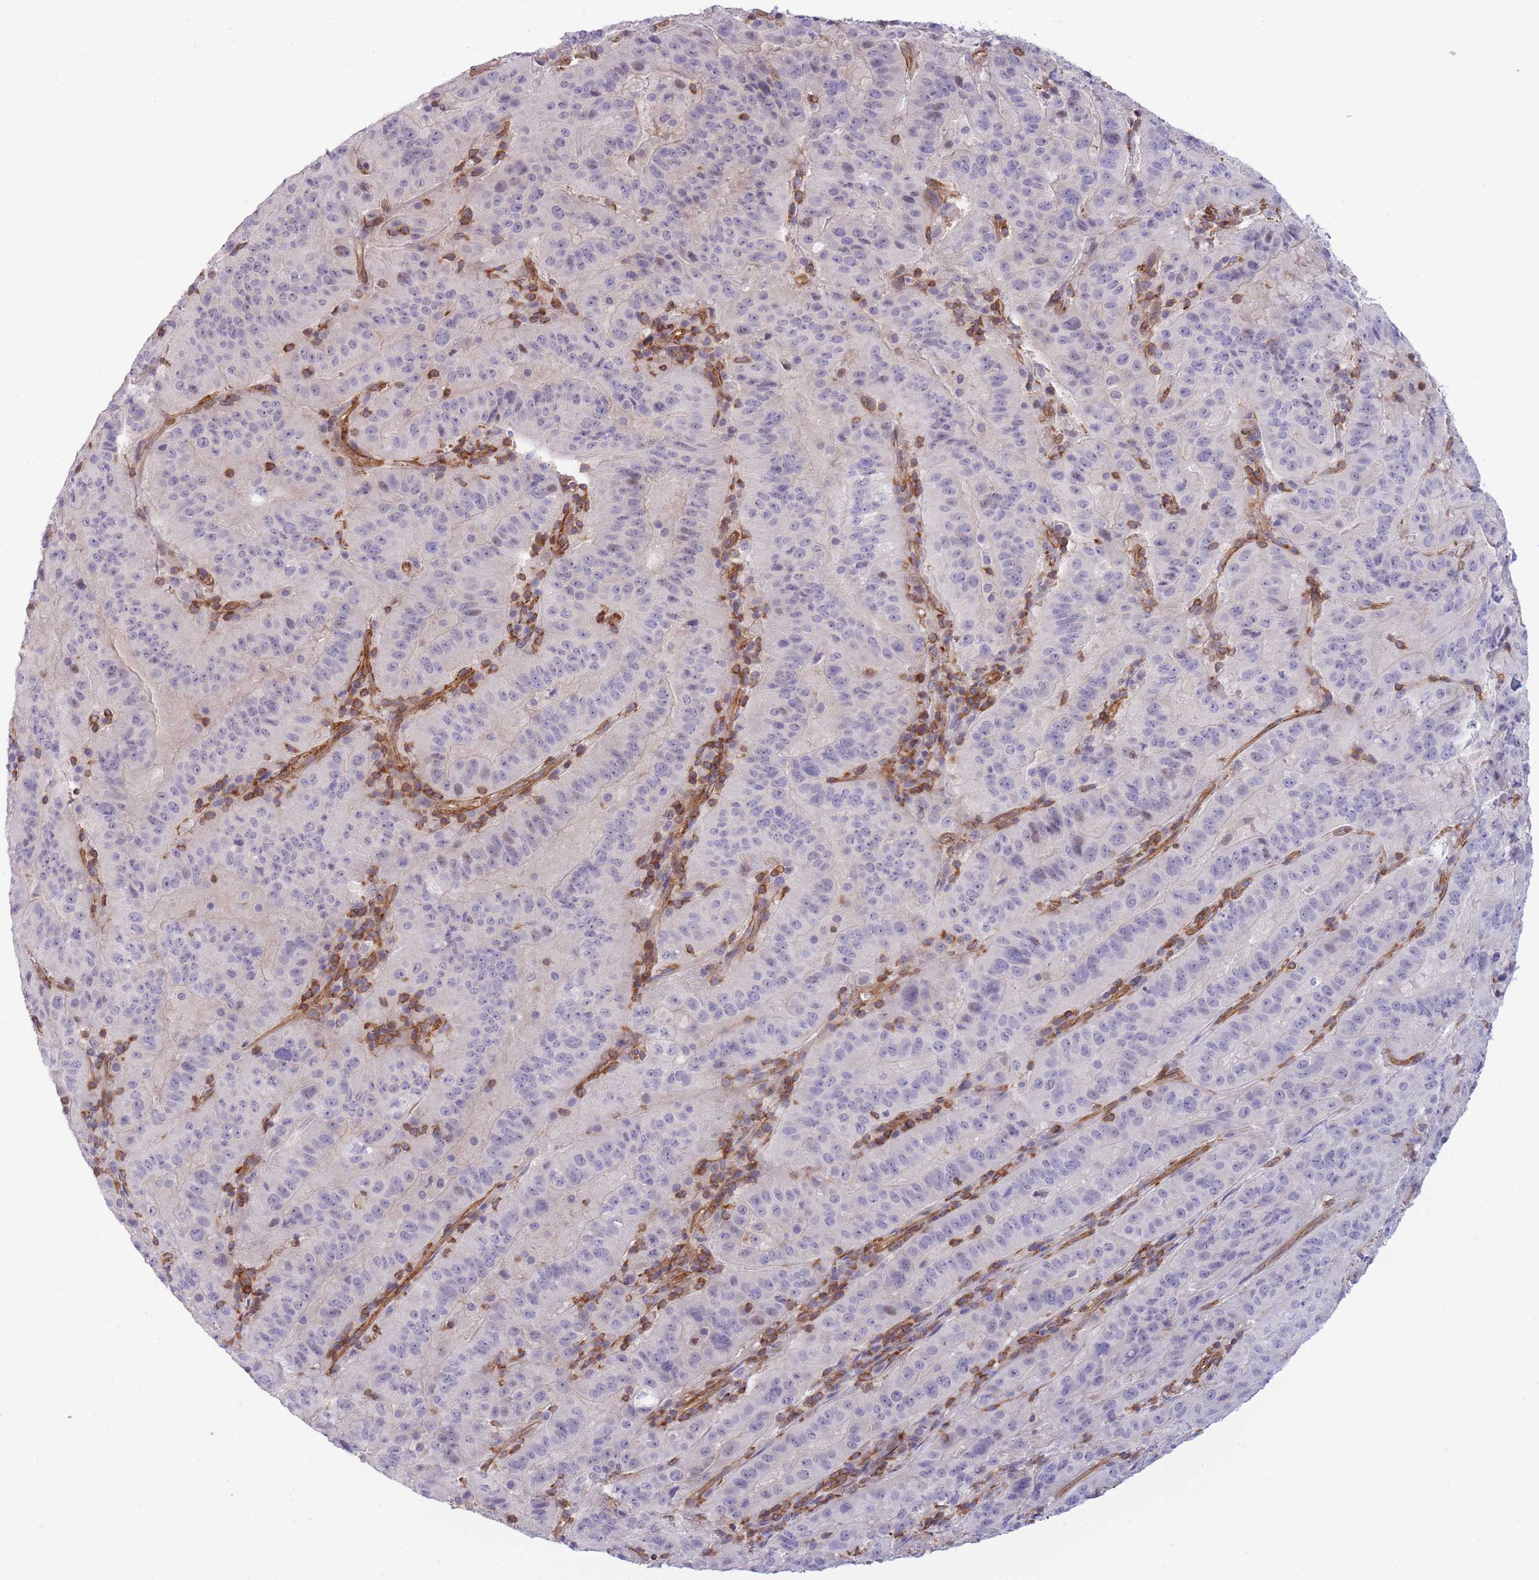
{"staining": {"intensity": "negative", "quantity": "none", "location": "none"}, "tissue": "pancreatic cancer", "cell_type": "Tumor cells", "image_type": "cancer", "snomed": [{"axis": "morphology", "description": "Adenocarcinoma, NOS"}, {"axis": "topography", "description": "Pancreas"}], "caption": "The immunohistochemistry (IHC) micrograph has no significant positivity in tumor cells of pancreatic cancer tissue.", "gene": "CDC25B", "patient": {"sex": "male", "age": 63}}